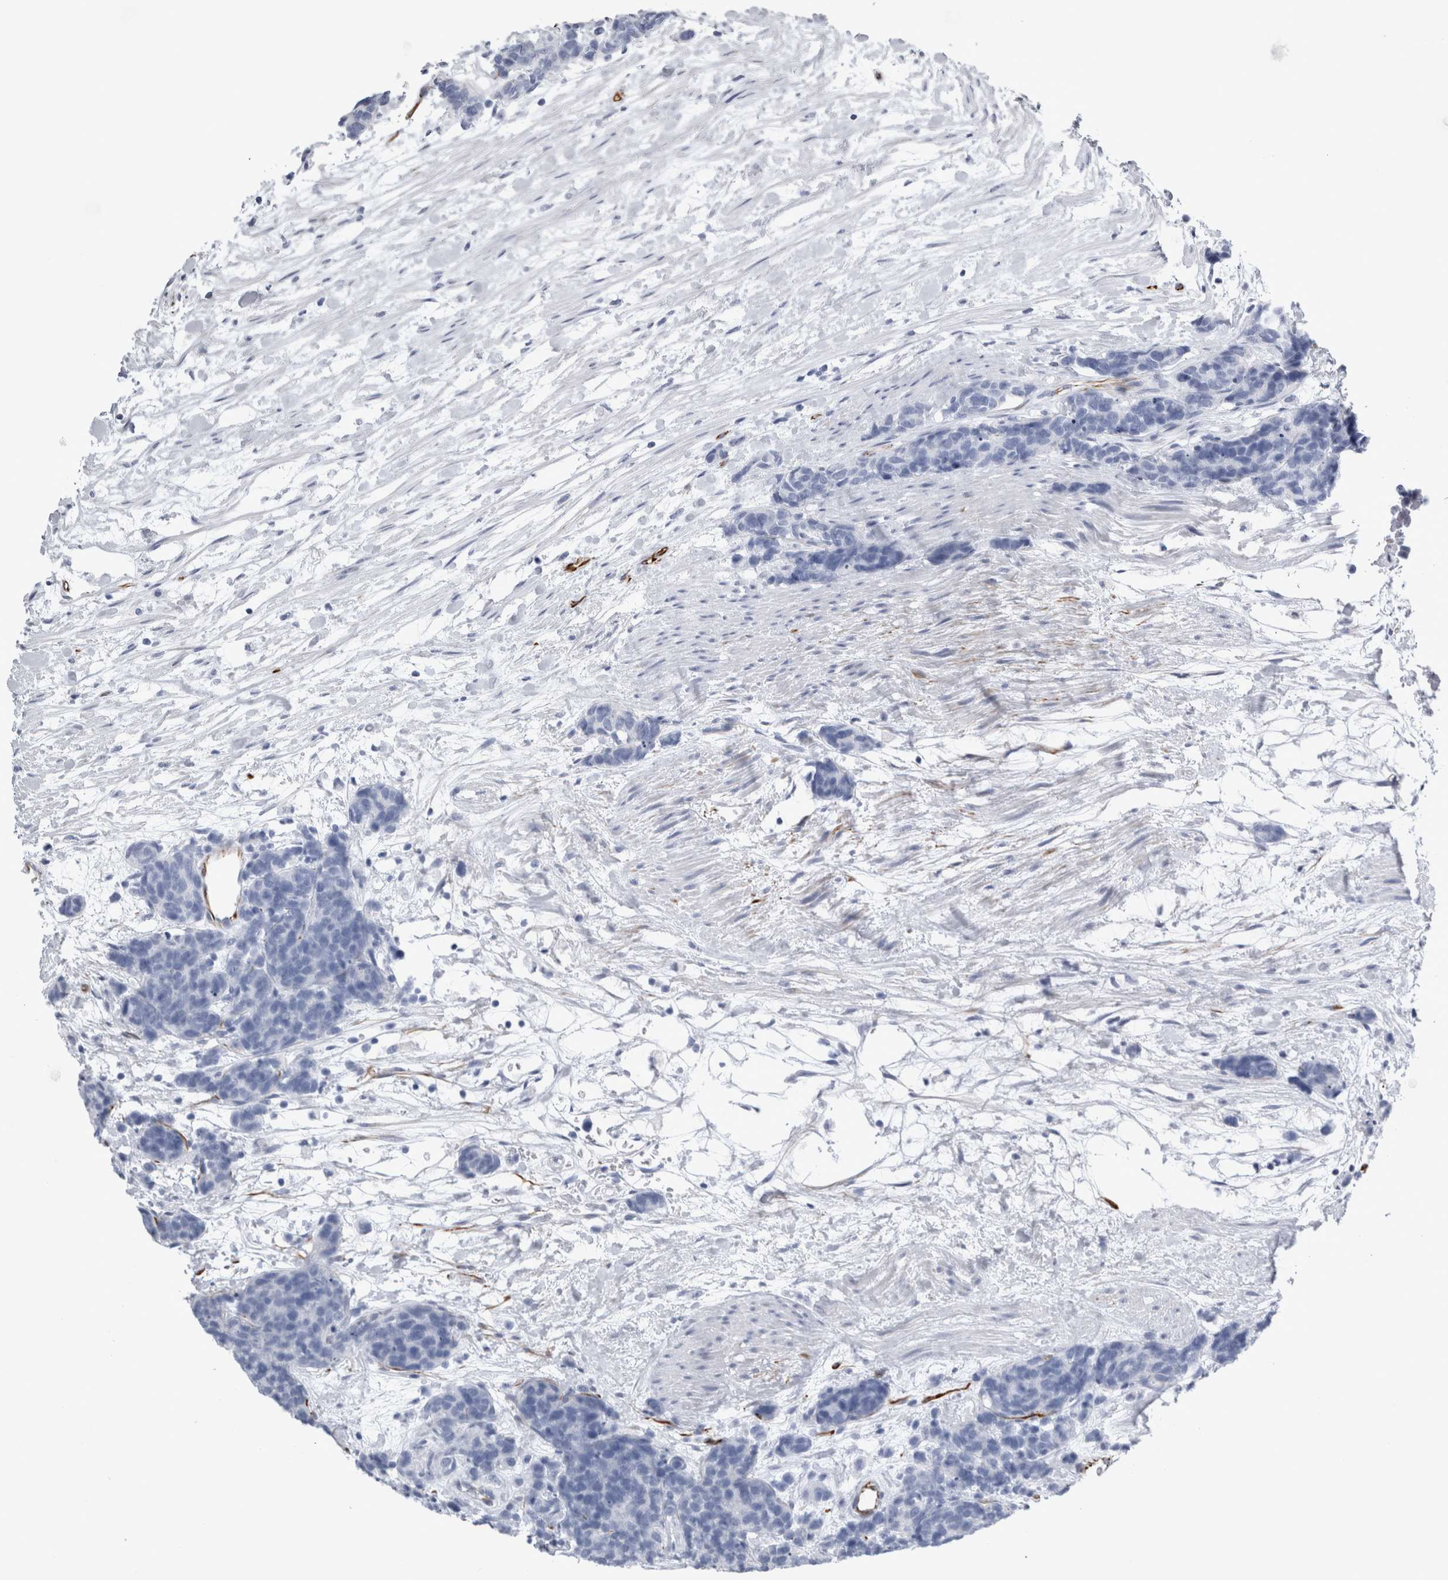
{"staining": {"intensity": "negative", "quantity": "none", "location": "none"}, "tissue": "carcinoid", "cell_type": "Tumor cells", "image_type": "cancer", "snomed": [{"axis": "morphology", "description": "Carcinoma, NOS"}, {"axis": "morphology", "description": "Carcinoid, malignant, NOS"}, {"axis": "topography", "description": "Urinary bladder"}], "caption": "This is a photomicrograph of immunohistochemistry (IHC) staining of carcinoma, which shows no staining in tumor cells. (DAB immunohistochemistry (IHC), high magnification).", "gene": "VWDE", "patient": {"sex": "male", "age": 57}}